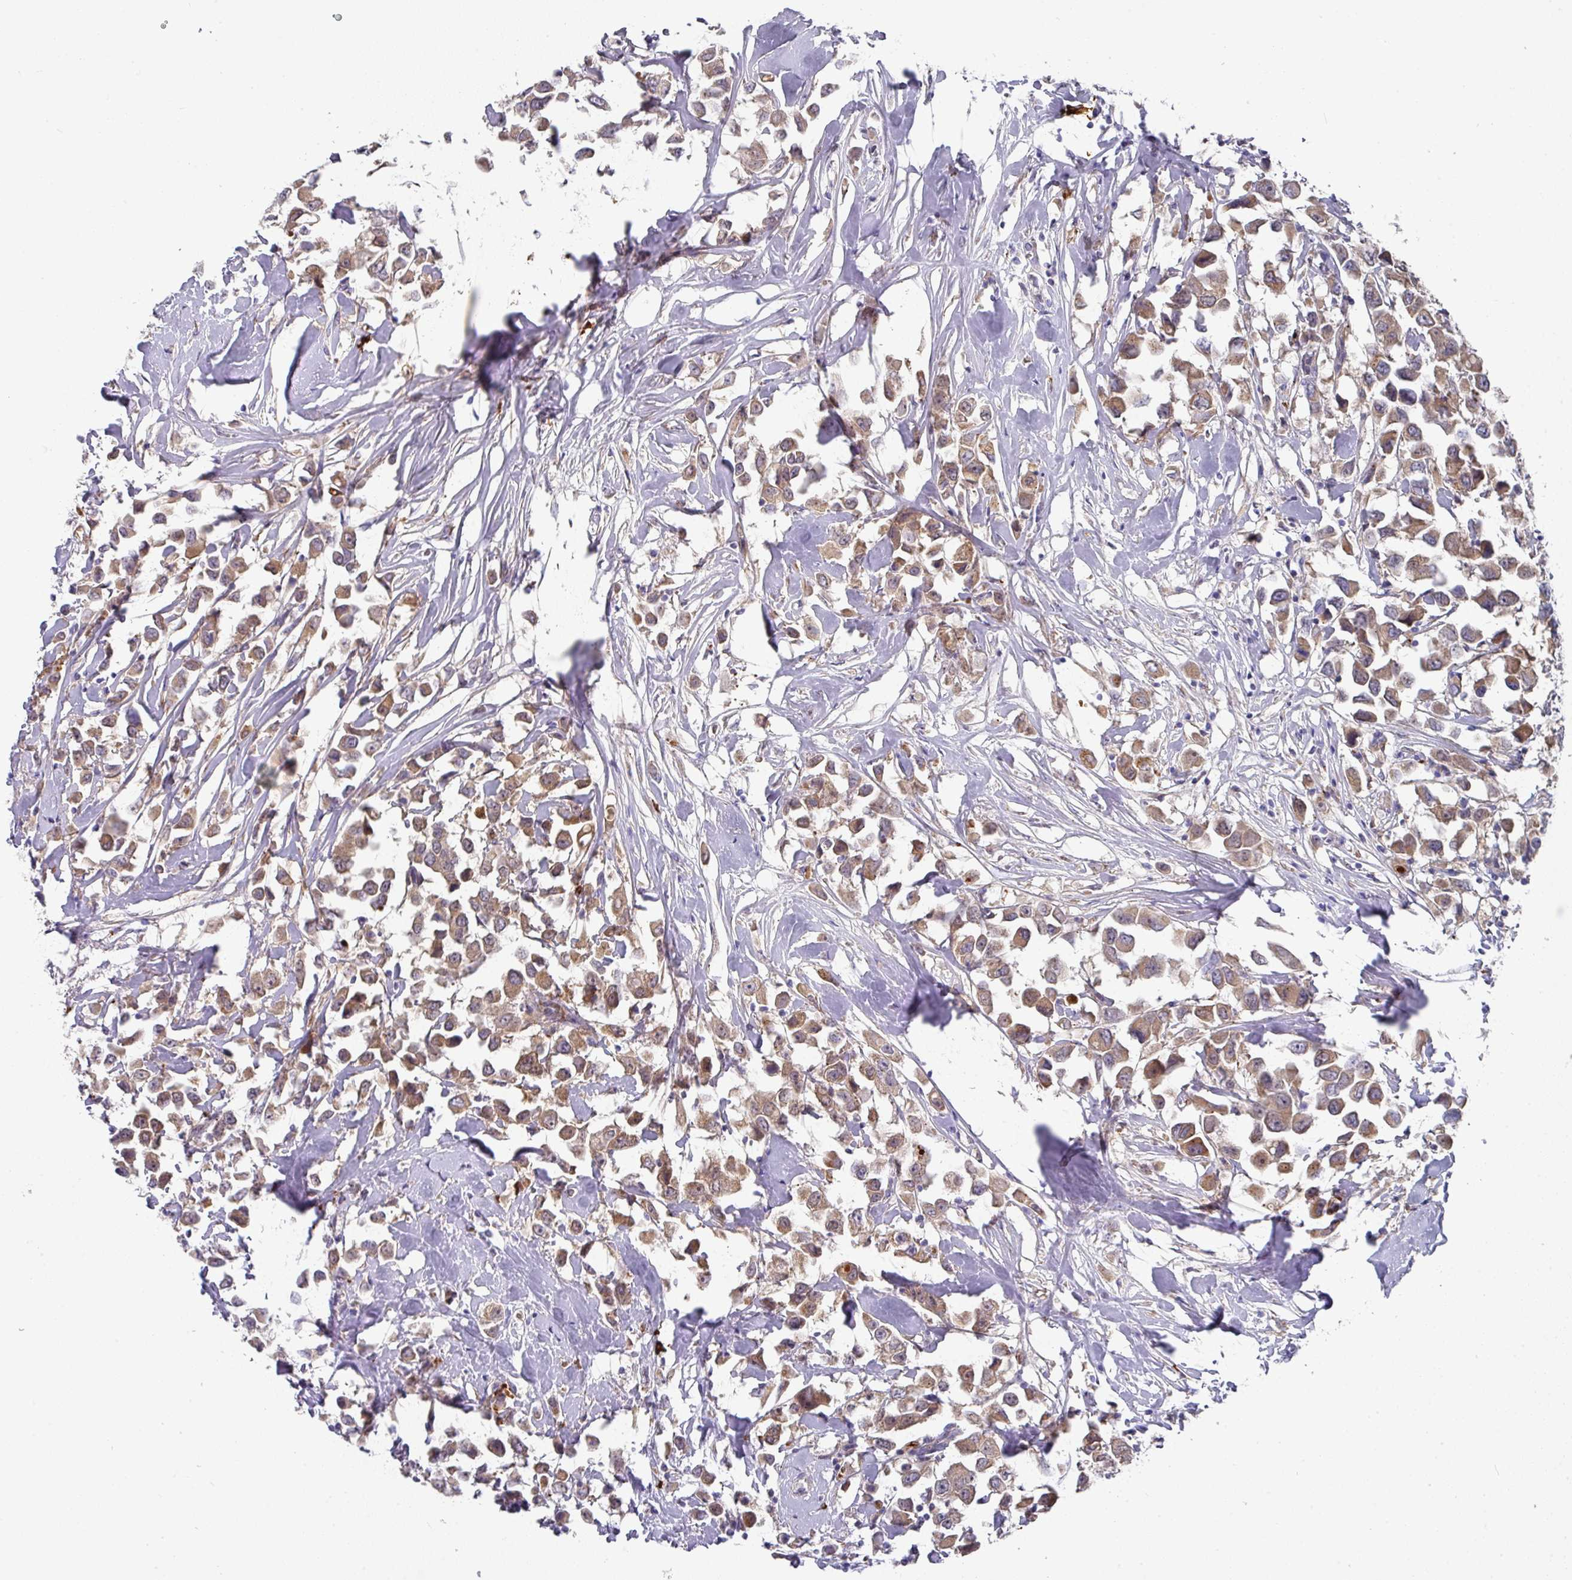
{"staining": {"intensity": "moderate", "quantity": ">75%", "location": "cytoplasmic/membranous"}, "tissue": "breast cancer", "cell_type": "Tumor cells", "image_type": "cancer", "snomed": [{"axis": "morphology", "description": "Duct carcinoma"}, {"axis": "topography", "description": "Breast"}], "caption": "Breast cancer stained with immunohistochemistry demonstrates moderate cytoplasmic/membranous positivity in about >75% of tumor cells.", "gene": "IL4R", "patient": {"sex": "female", "age": 61}}